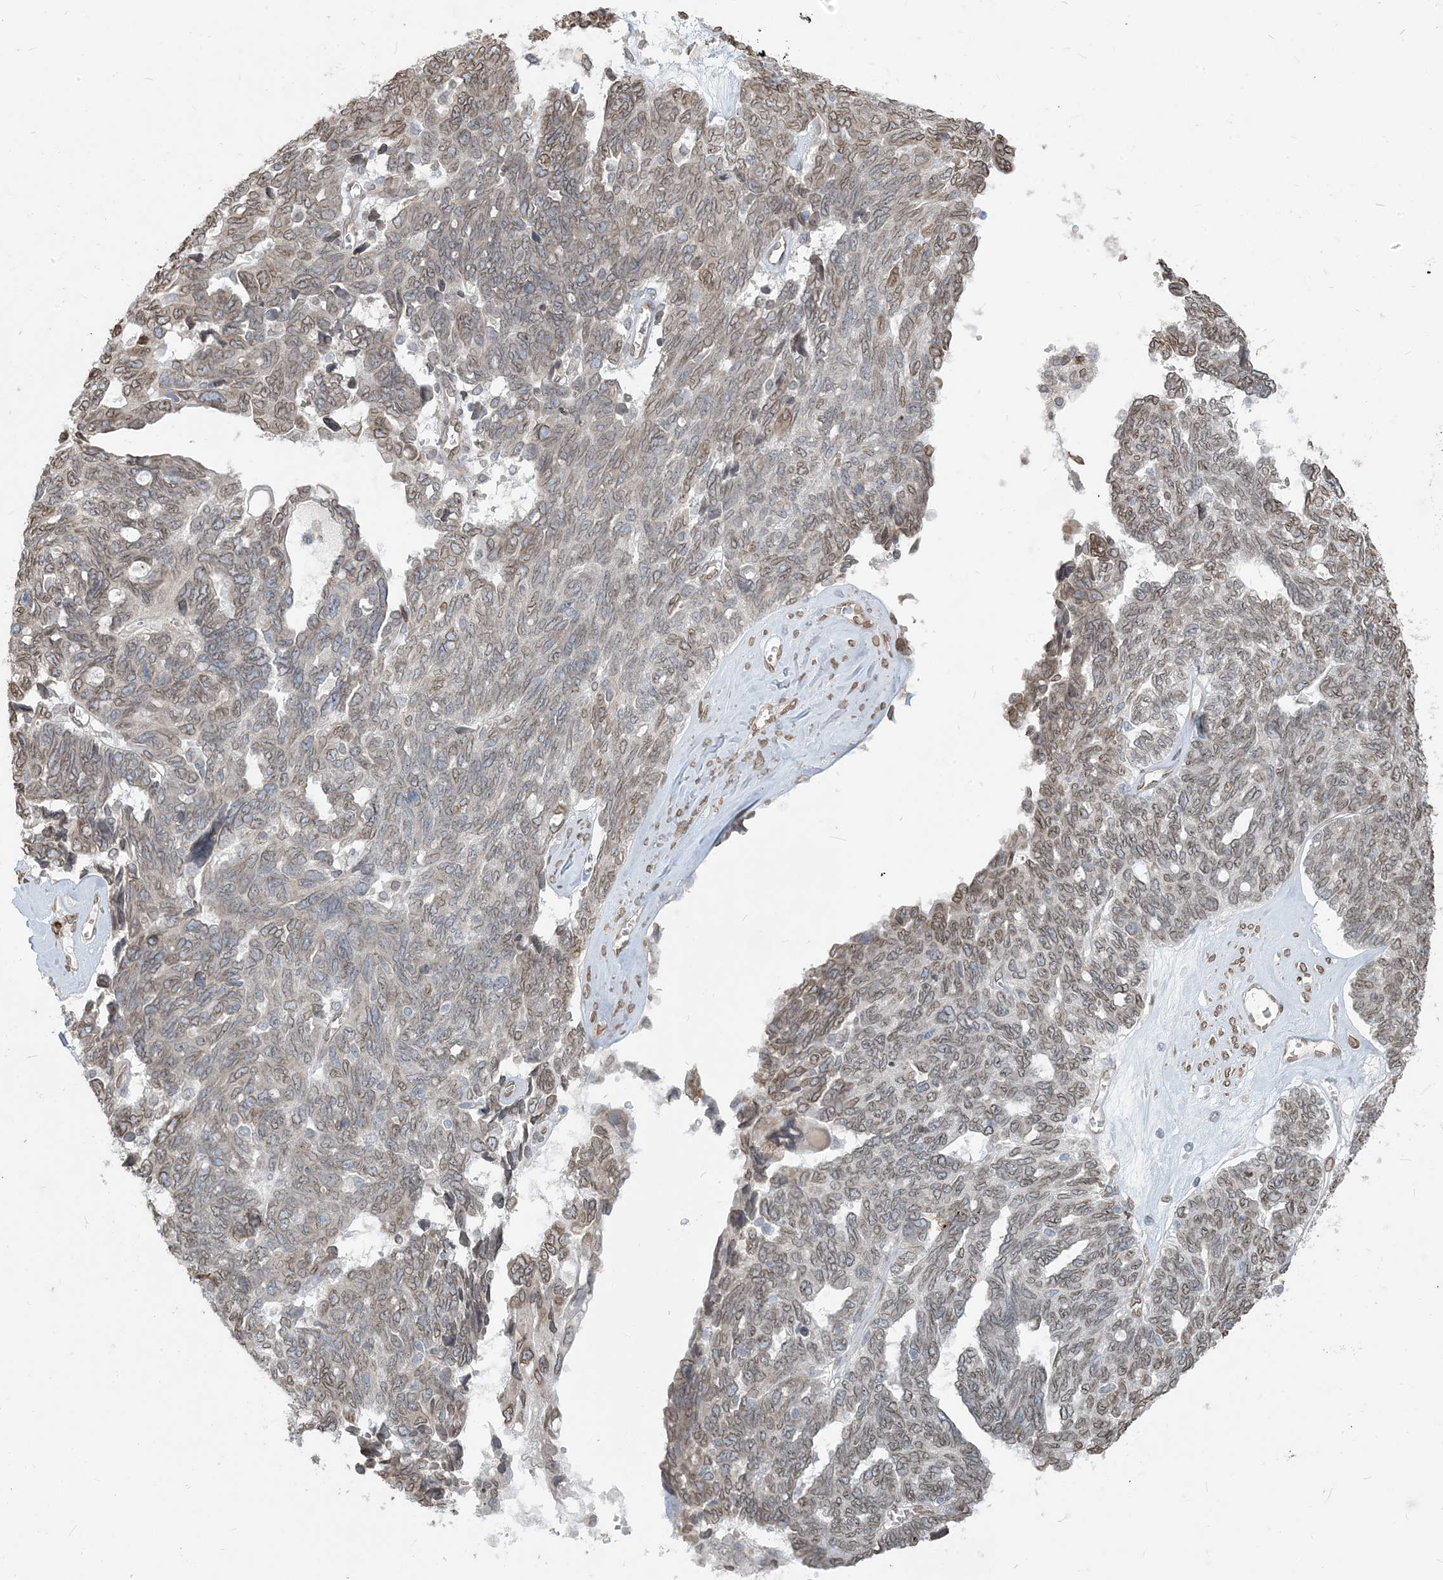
{"staining": {"intensity": "weak", "quantity": ">75%", "location": "cytoplasmic/membranous,nuclear"}, "tissue": "ovarian cancer", "cell_type": "Tumor cells", "image_type": "cancer", "snomed": [{"axis": "morphology", "description": "Cystadenocarcinoma, serous, NOS"}, {"axis": "topography", "description": "Ovary"}], "caption": "Ovarian serous cystadenocarcinoma stained with DAB (3,3'-diaminobenzidine) immunohistochemistry (IHC) displays low levels of weak cytoplasmic/membranous and nuclear expression in about >75% of tumor cells. (brown staining indicates protein expression, while blue staining denotes nuclei).", "gene": "WWP1", "patient": {"sex": "female", "age": 79}}